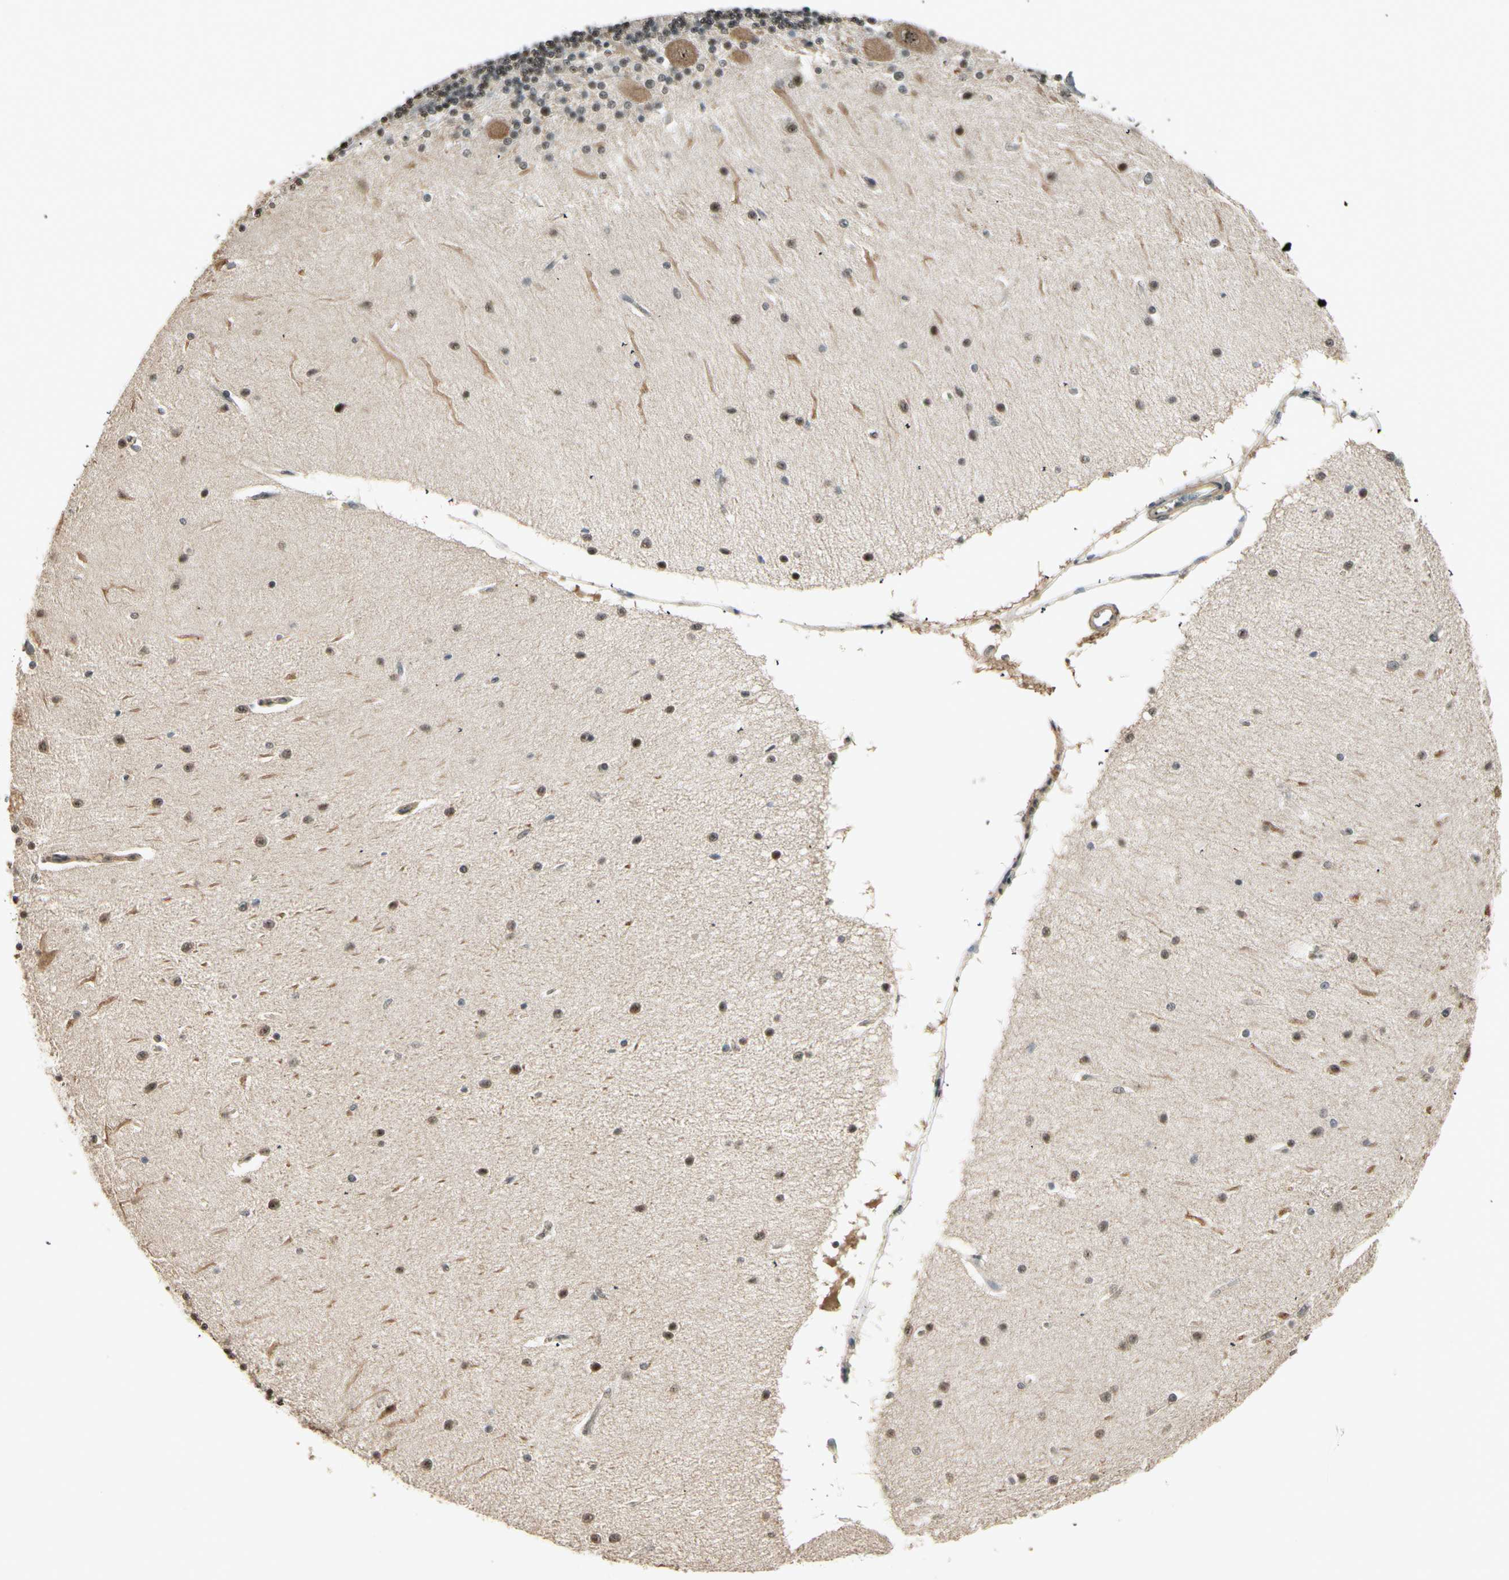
{"staining": {"intensity": "negative", "quantity": "none", "location": "none"}, "tissue": "cerebellum", "cell_type": "Cells in granular layer", "image_type": "normal", "snomed": [{"axis": "morphology", "description": "Normal tissue, NOS"}, {"axis": "topography", "description": "Cerebellum"}], "caption": "Immunohistochemical staining of normal cerebellum shows no significant positivity in cells in granular layer. (Brightfield microscopy of DAB immunohistochemistry (IHC) at high magnification).", "gene": "MCPH1", "patient": {"sex": "female", "age": 54}}